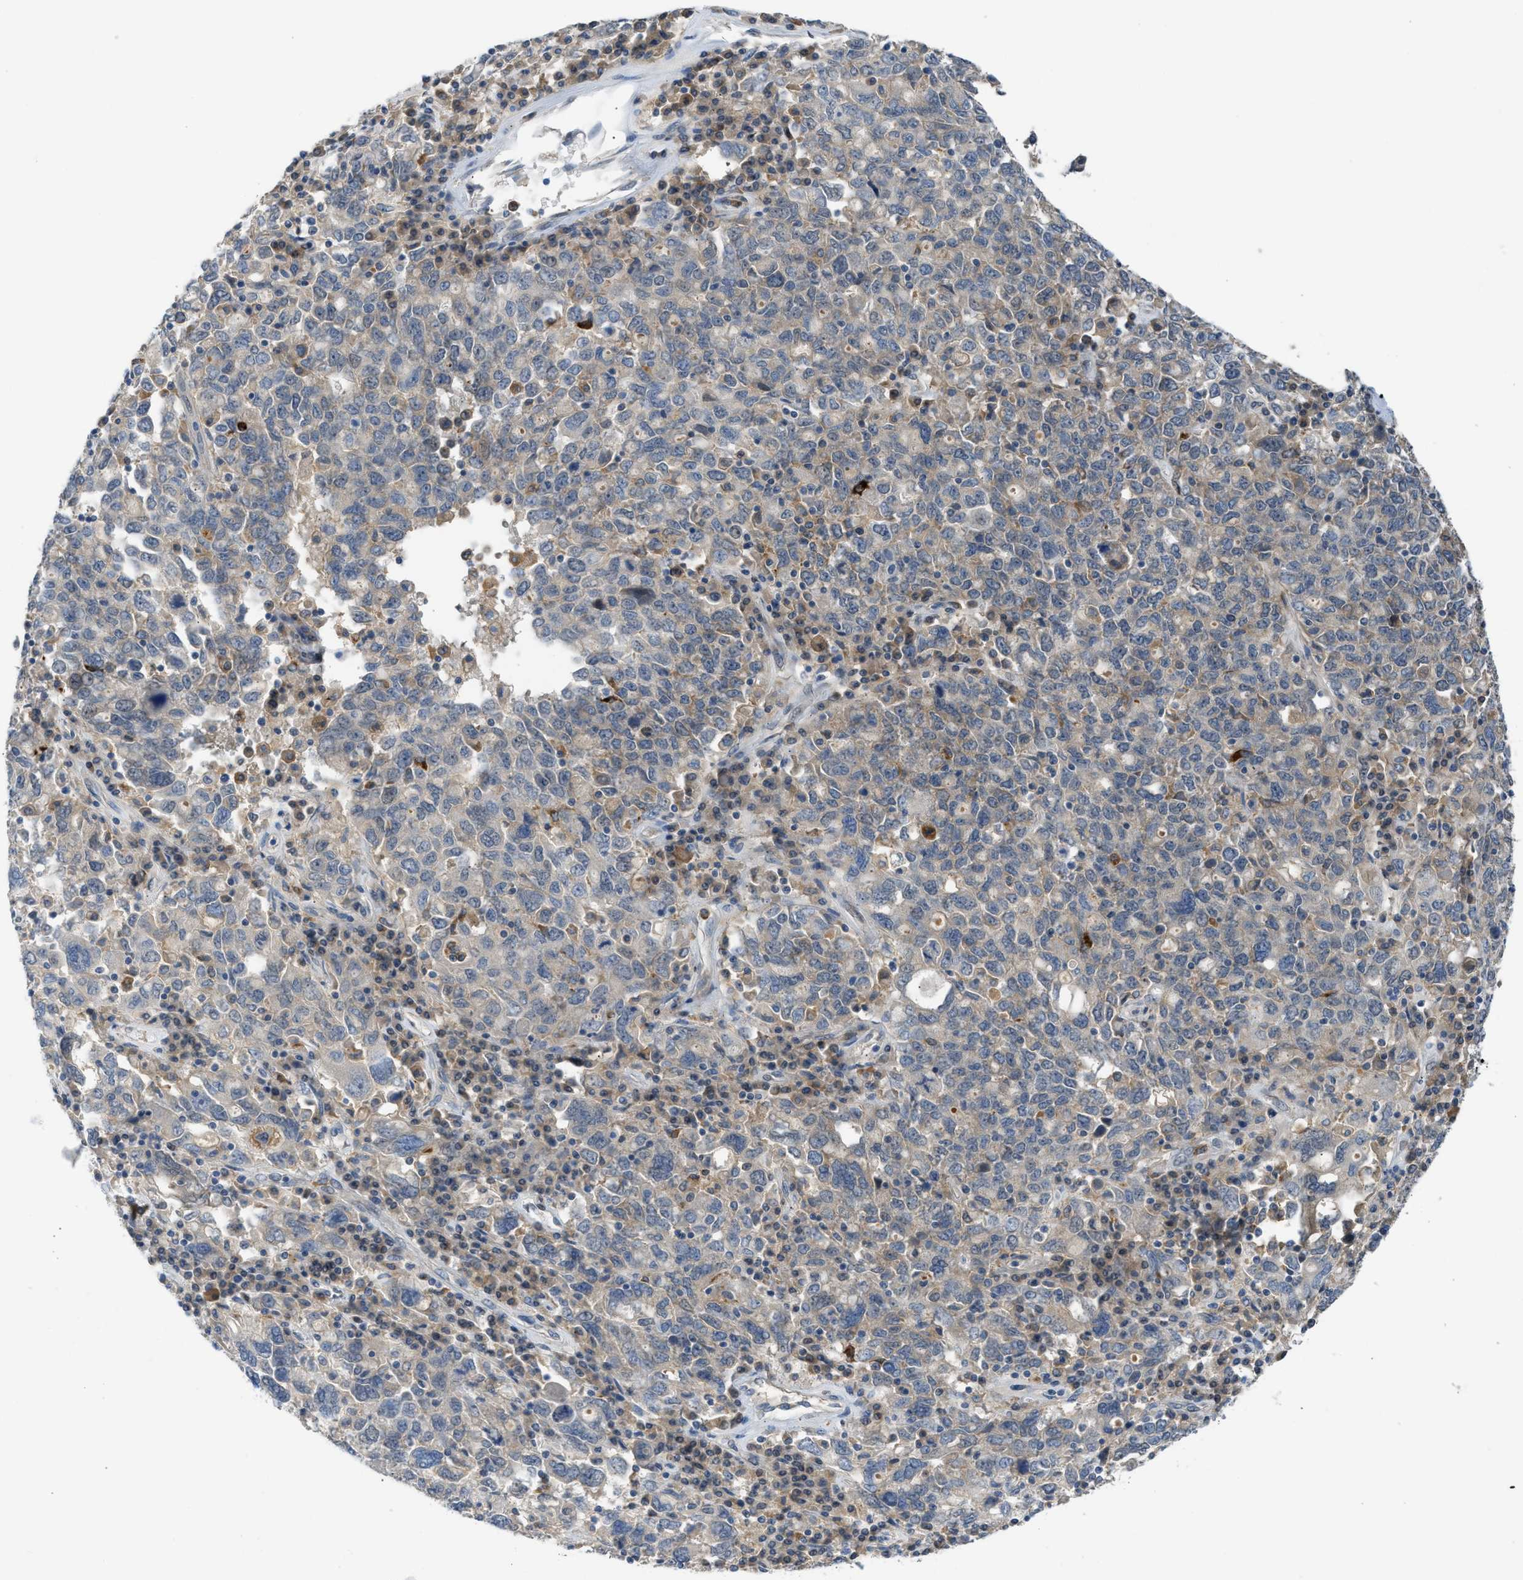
{"staining": {"intensity": "weak", "quantity": "<25%", "location": "cytoplasmic/membranous"}, "tissue": "ovarian cancer", "cell_type": "Tumor cells", "image_type": "cancer", "snomed": [{"axis": "morphology", "description": "Carcinoma, endometroid"}, {"axis": "topography", "description": "Ovary"}], "caption": "DAB immunohistochemical staining of ovarian cancer (endometroid carcinoma) shows no significant positivity in tumor cells.", "gene": "RHBDF2", "patient": {"sex": "female", "age": 62}}